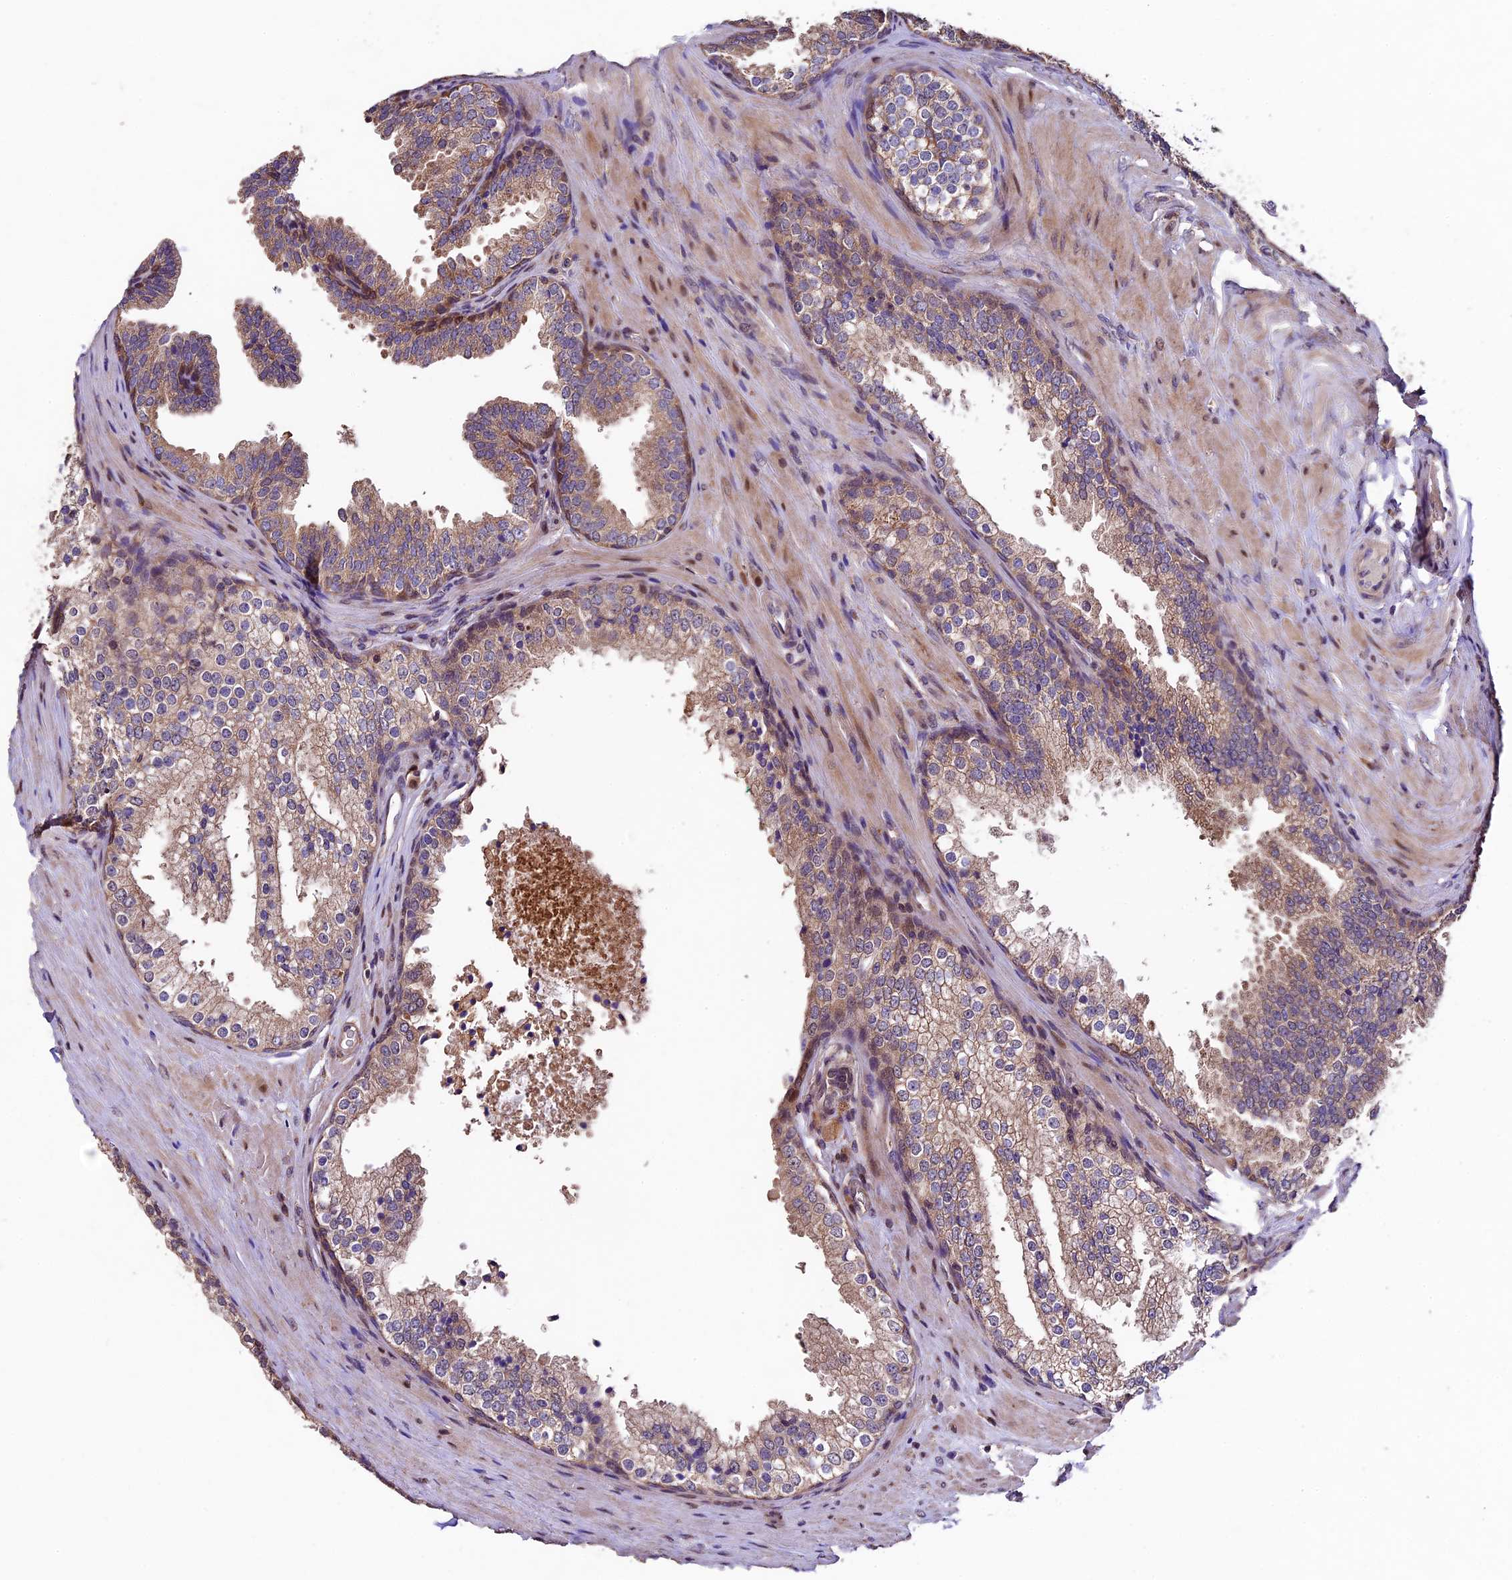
{"staining": {"intensity": "weak", "quantity": "25%-75%", "location": "cytoplasmic/membranous"}, "tissue": "prostate", "cell_type": "Glandular cells", "image_type": "normal", "snomed": [{"axis": "morphology", "description": "Normal tissue, NOS"}, {"axis": "topography", "description": "Prostate"}], "caption": "Immunohistochemical staining of normal human prostate demonstrates 25%-75% levels of weak cytoplasmic/membranous protein staining in approximately 25%-75% of glandular cells.", "gene": "SBNO2", "patient": {"sex": "male", "age": 60}}